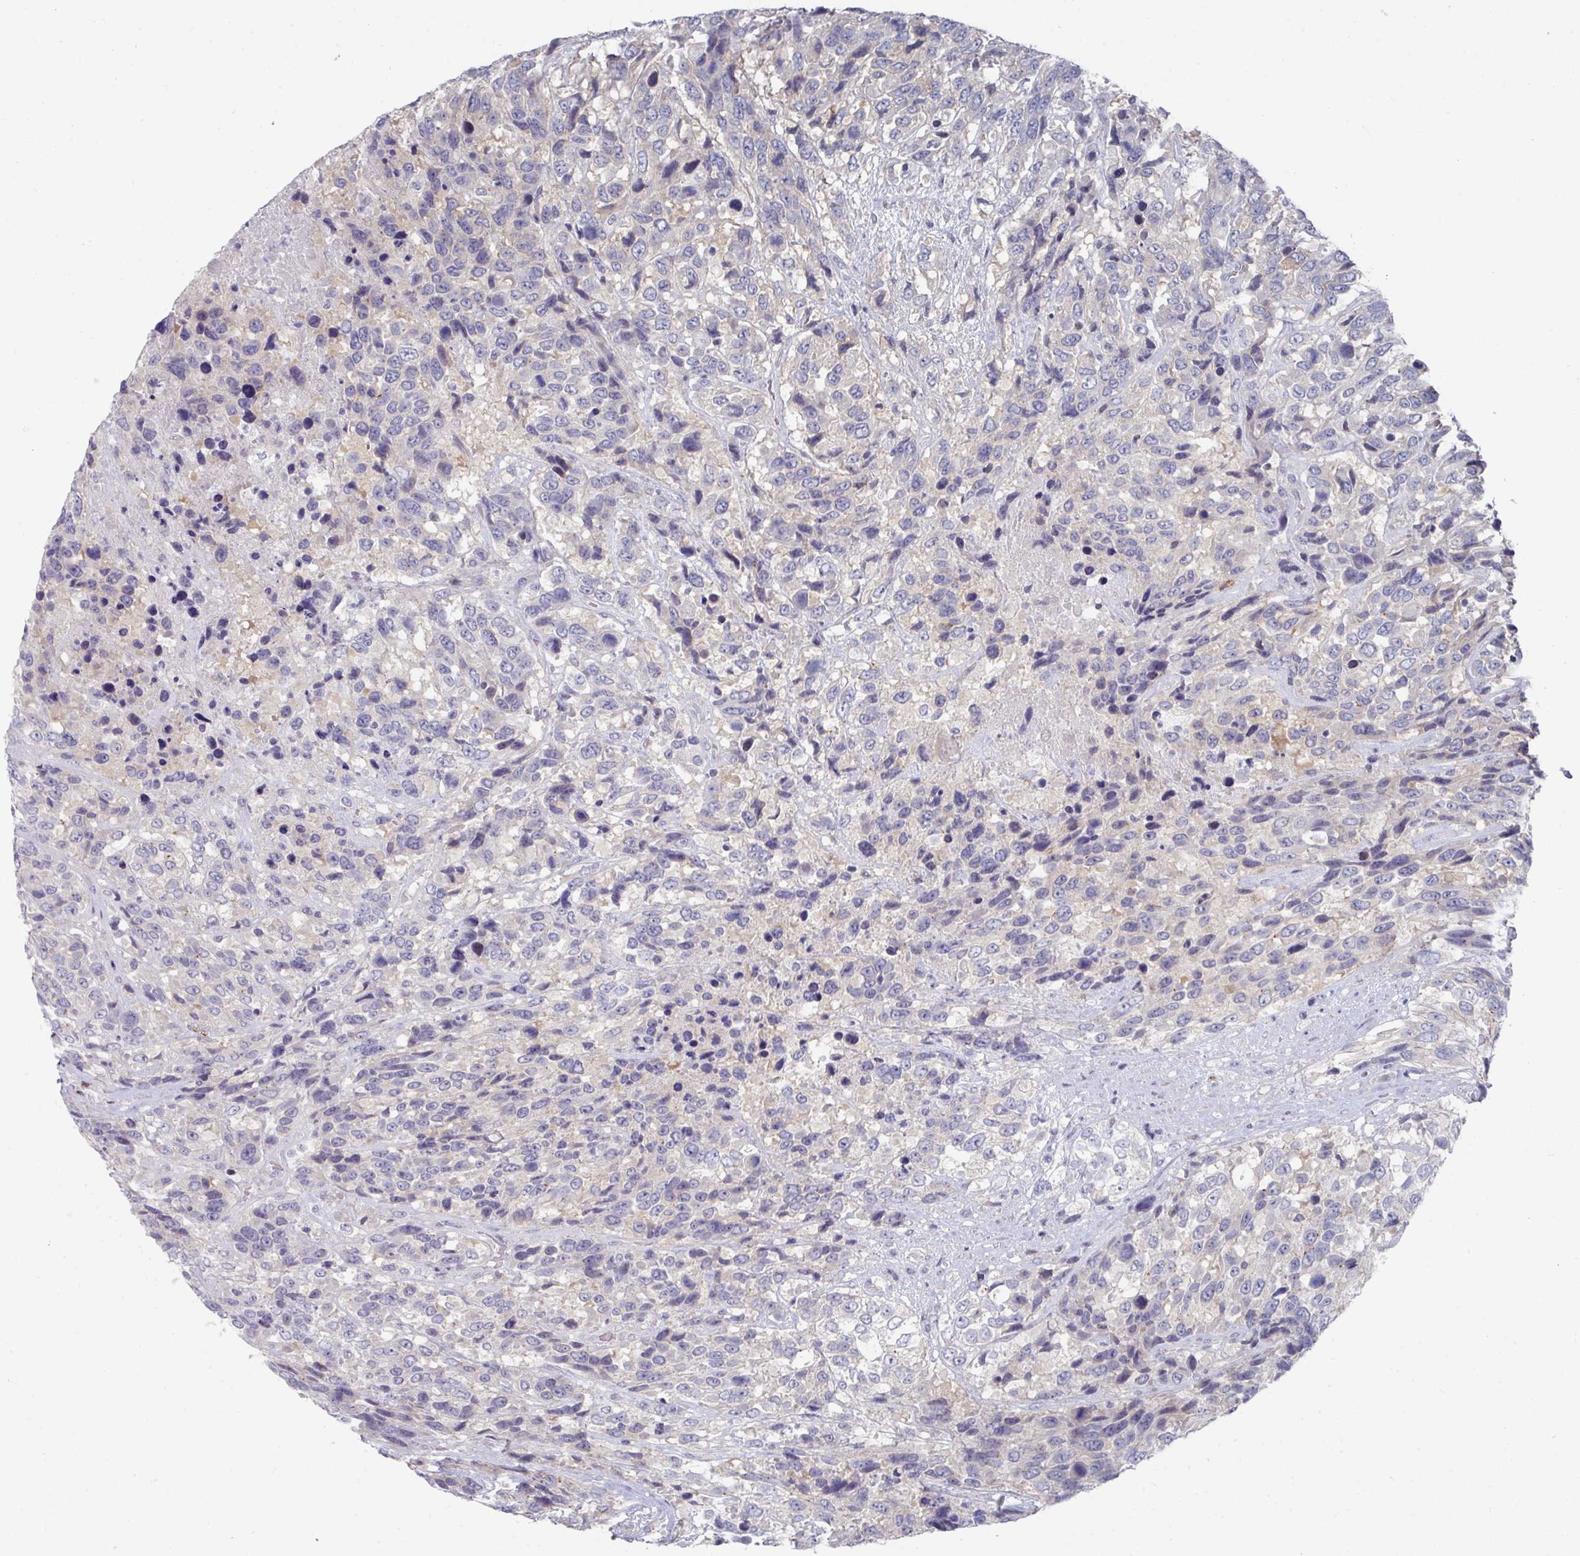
{"staining": {"intensity": "negative", "quantity": "none", "location": "none"}, "tissue": "urothelial cancer", "cell_type": "Tumor cells", "image_type": "cancer", "snomed": [{"axis": "morphology", "description": "Urothelial carcinoma, High grade"}, {"axis": "topography", "description": "Urinary bladder"}], "caption": "This micrograph is of urothelial cancer stained with IHC to label a protein in brown with the nuclei are counter-stained blue. There is no positivity in tumor cells.", "gene": "NT5C1A", "patient": {"sex": "female", "age": 70}}